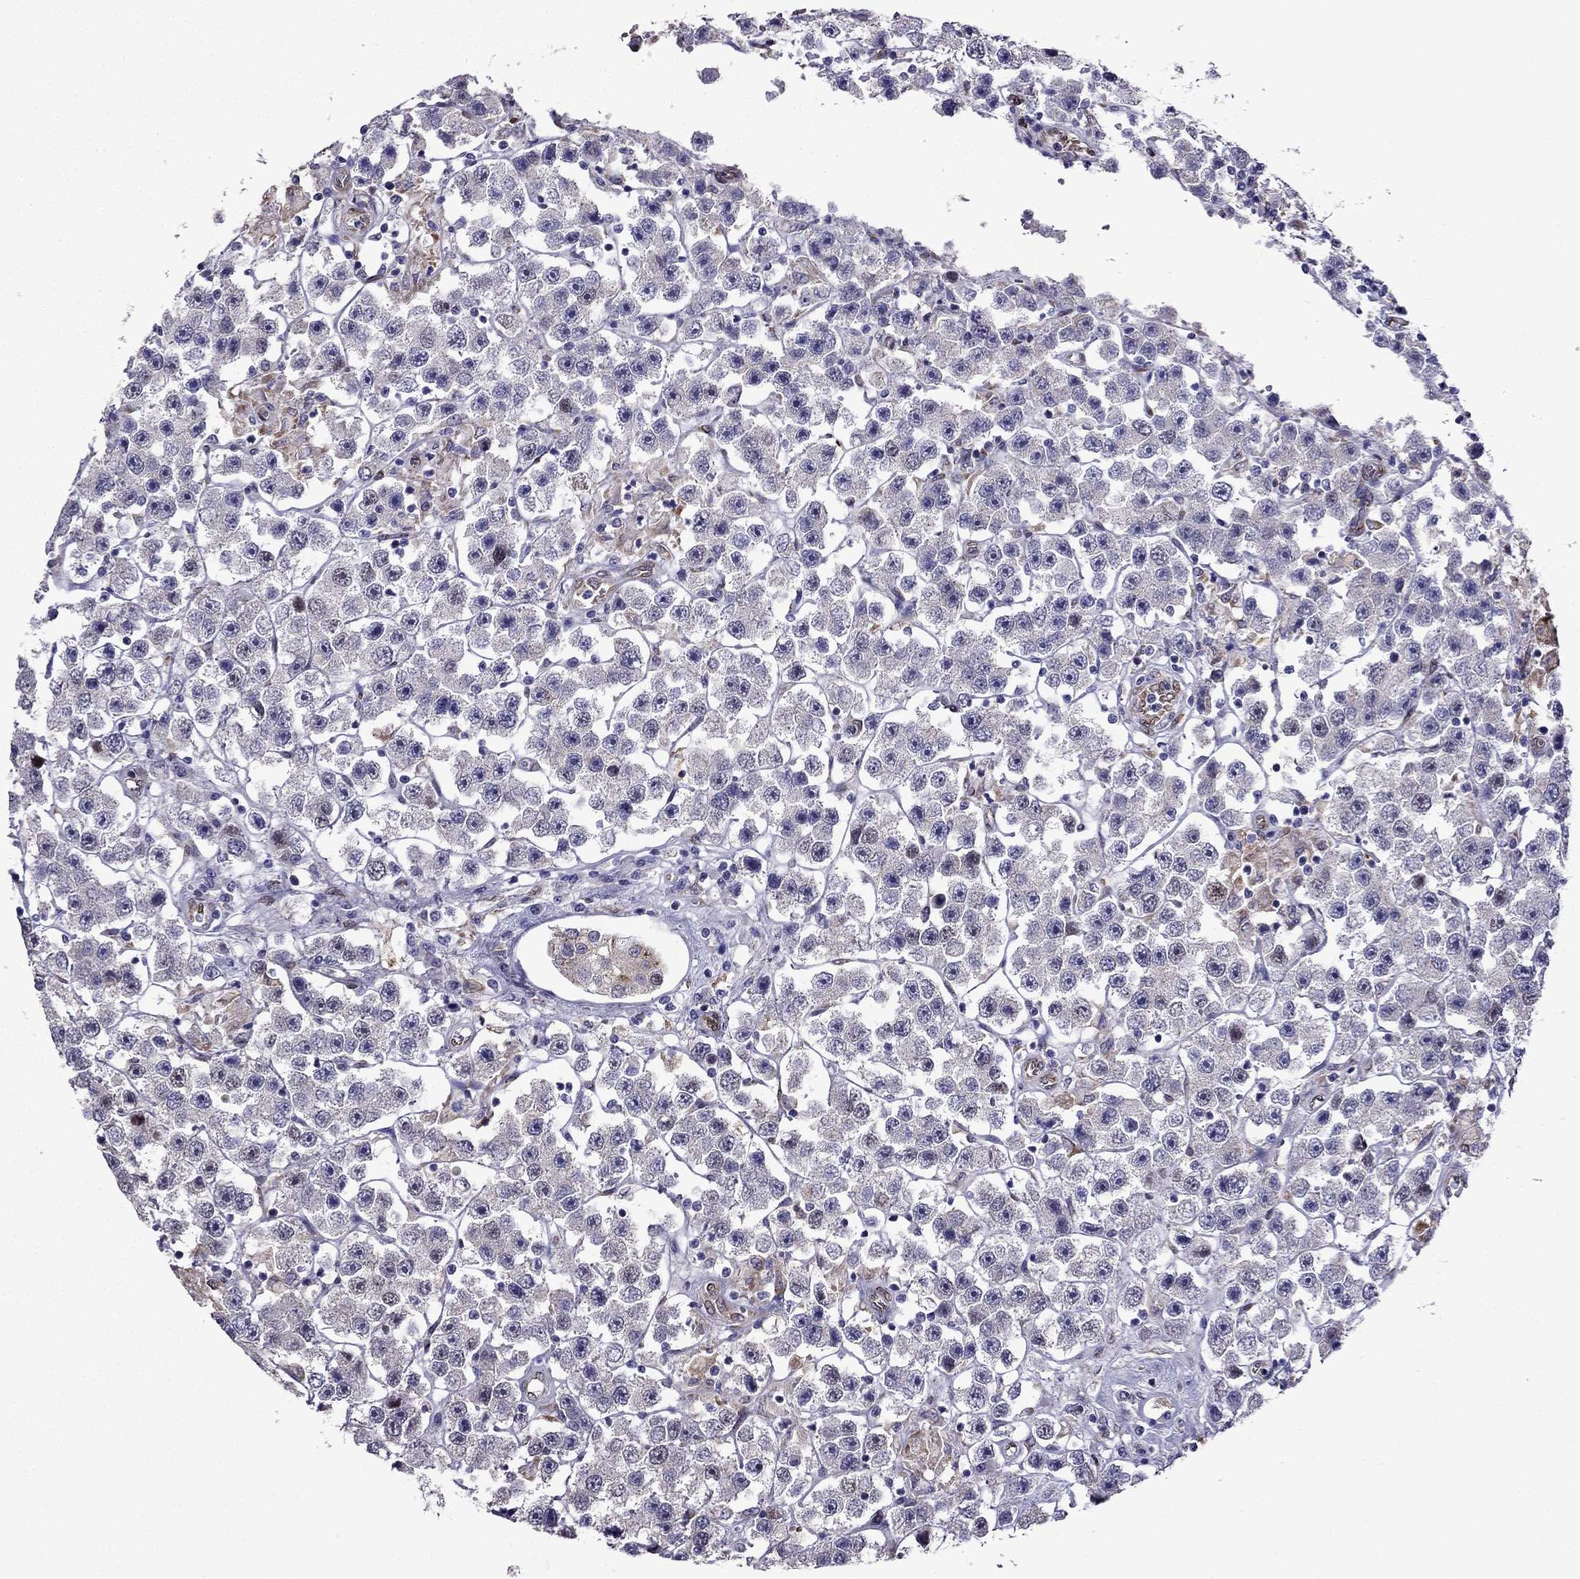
{"staining": {"intensity": "negative", "quantity": "none", "location": "none"}, "tissue": "testis cancer", "cell_type": "Tumor cells", "image_type": "cancer", "snomed": [{"axis": "morphology", "description": "Seminoma, NOS"}, {"axis": "topography", "description": "Testis"}], "caption": "This image is of testis seminoma stained with immunohistochemistry to label a protein in brown with the nuclei are counter-stained blue. There is no positivity in tumor cells.", "gene": "IKBIP", "patient": {"sex": "male", "age": 45}}